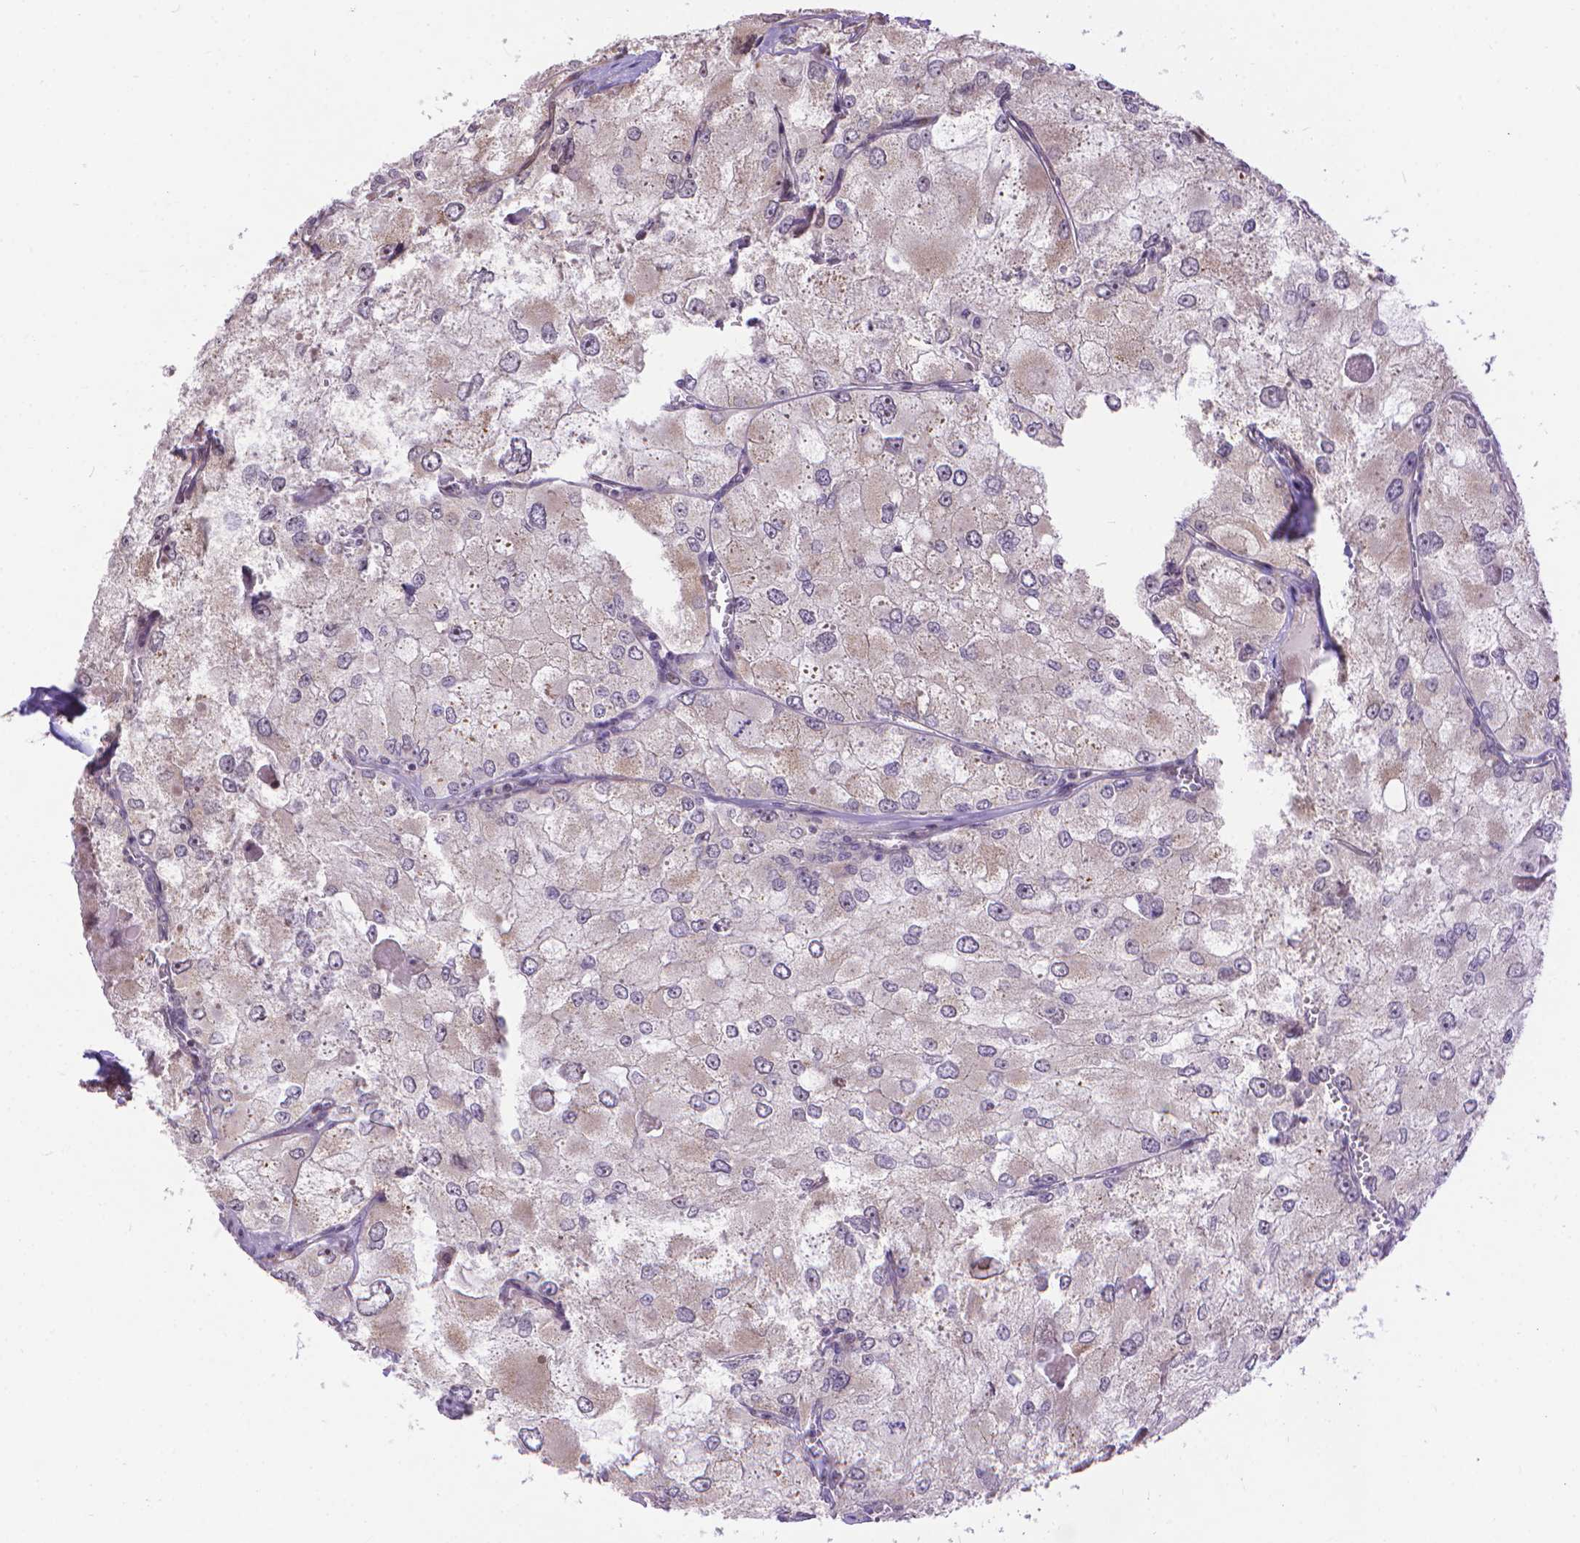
{"staining": {"intensity": "negative", "quantity": "none", "location": "none"}, "tissue": "renal cancer", "cell_type": "Tumor cells", "image_type": "cancer", "snomed": [{"axis": "morphology", "description": "Adenocarcinoma, NOS"}, {"axis": "topography", "description": "Kidney"}], "caption": "This is an IHC histopathology image of human adenocarcinoma (renal). There is no positivity in tumor cells.", "gene": "TMEM135", "patient": {"sex": "female", "age": 70}}